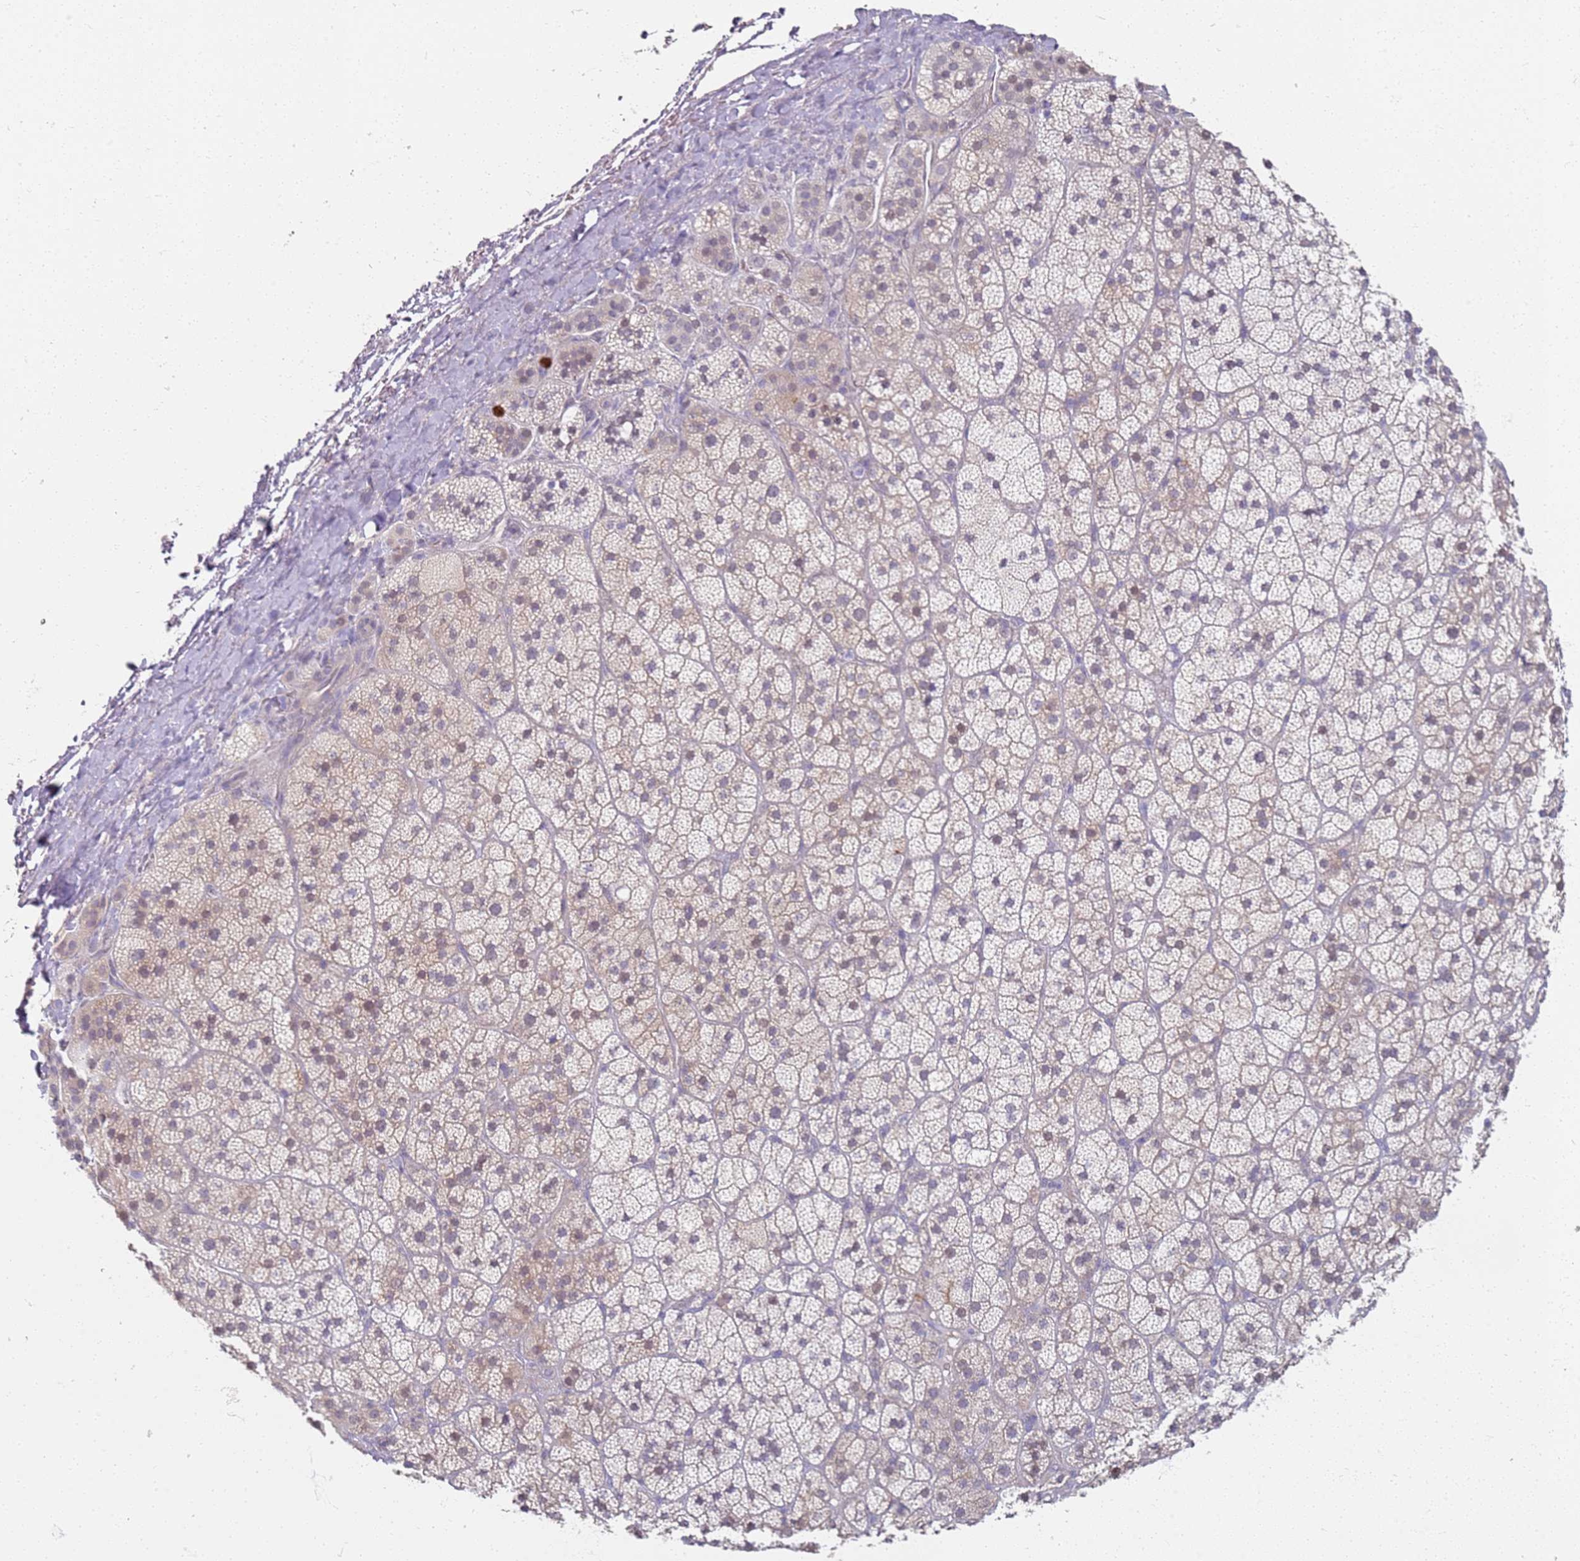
{"staining": {"intensity": "weak", "quantity": "<25%", "location": "nuclear"}, "tissue": "adrenal gland", "cell_type": "Glandular cells", "image_type": "normal", "snomed": [{"axis": "morphology", "description": "Normal tissue, NOS"}, {"axis": "topography", "description": "Adrenal gland"}], "caption": "Immunohistochemical staining of normal adrenal gland reveals no significant positivity in glandular cells. (Immunohistochemistry (ihc), brightfield microscopy, high magnification).", "gene": "CD40LG", "patient": {"sex": "female", "age": 70}}